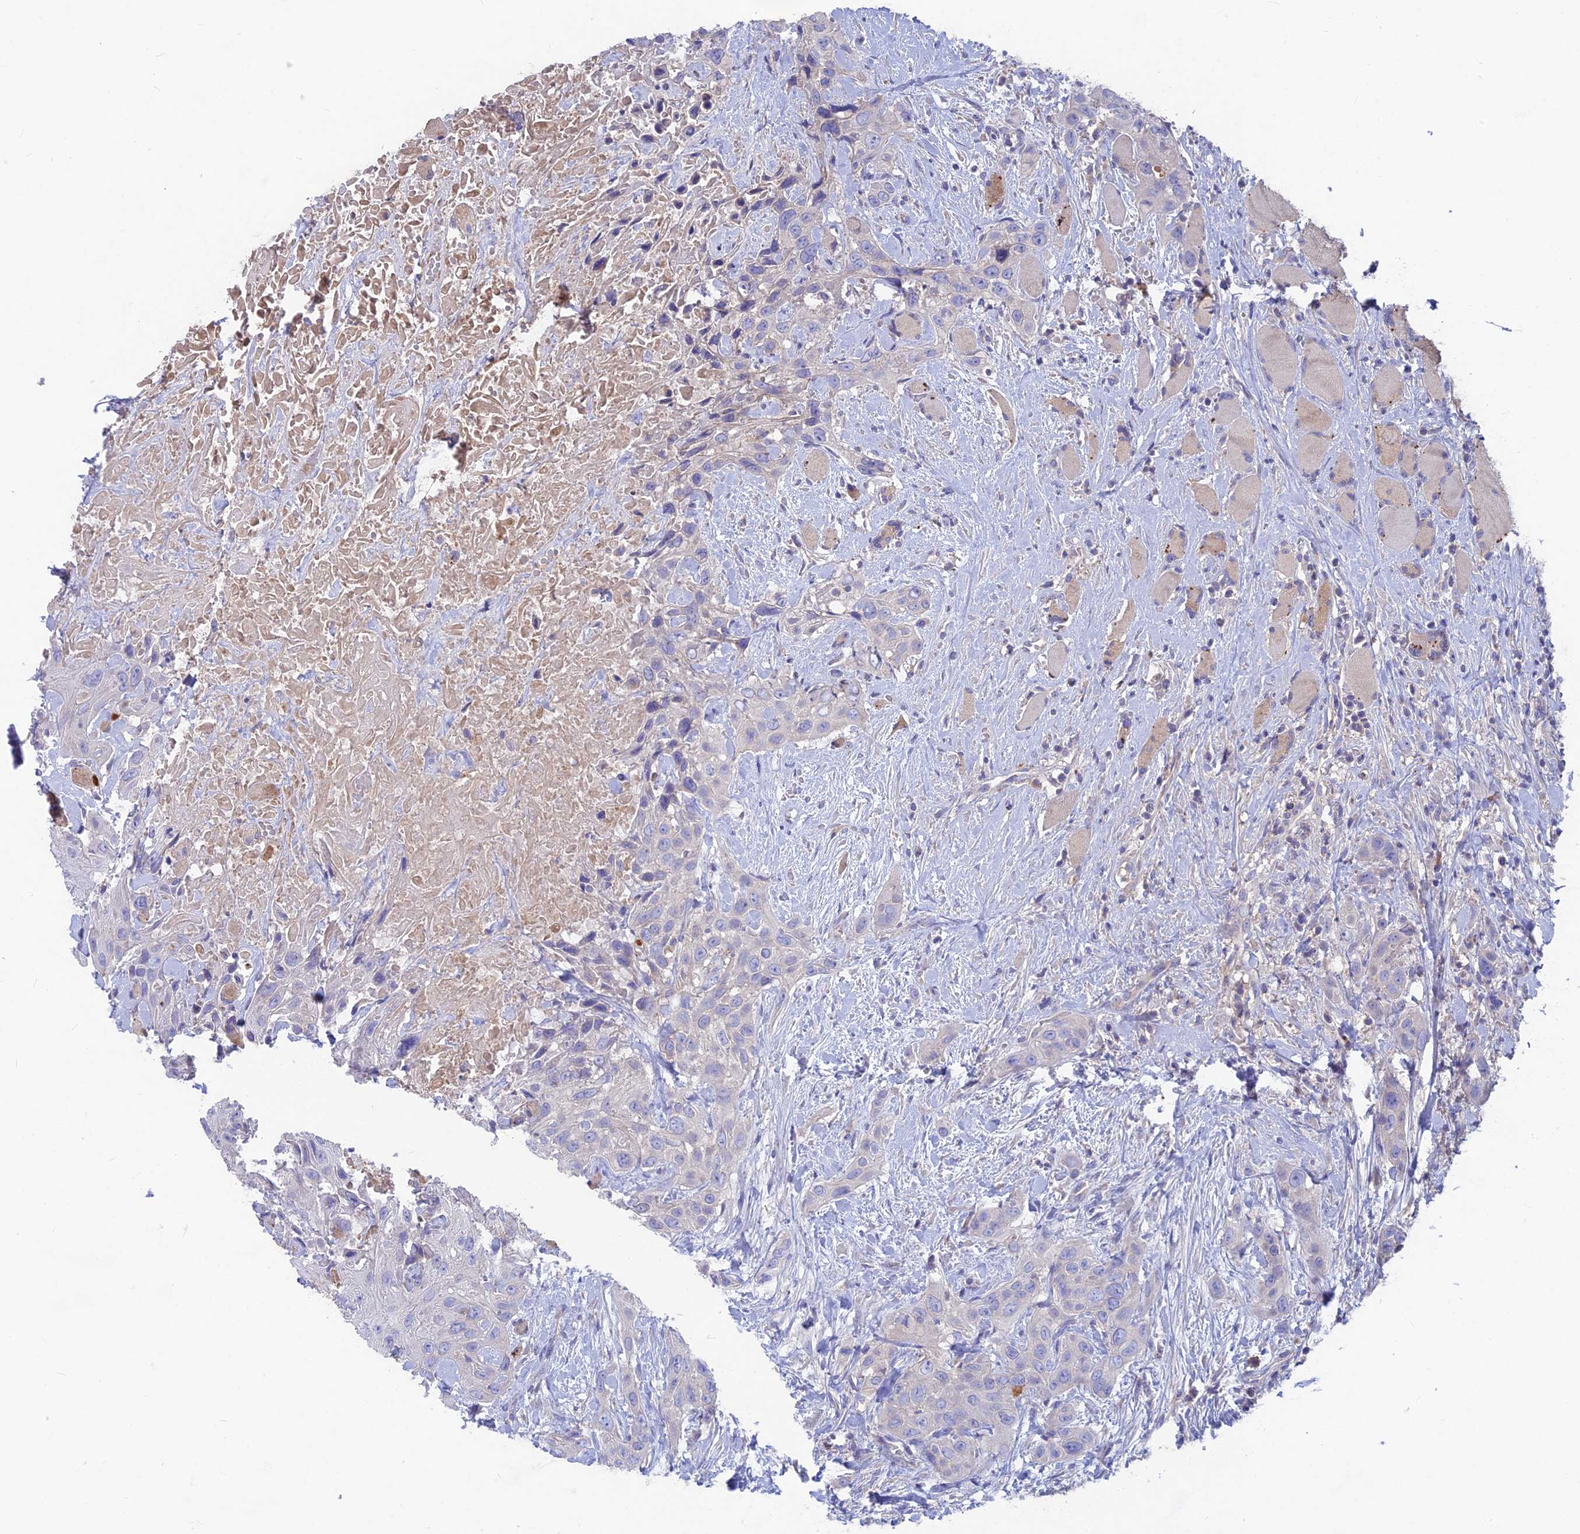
{"staining": {"intensity": "negative", "quantity": "none", "location": "none"}, "tissue": "head and neck cancer", "cell_type": "Tumor cells", "image_type": "cancer", "snomed": [{"axis": "morphology", "description": "Squamous cell carcinoma, NOS"}, {"axis": "topography", "description": "Head-Neck"}], "caption": "This is an immunohistochemistry photomicrograph of human head and neck cancer. There is no positivity in tumor cells.", "gene": "PZP", "patient": {"sex": "male", "age": 81}}